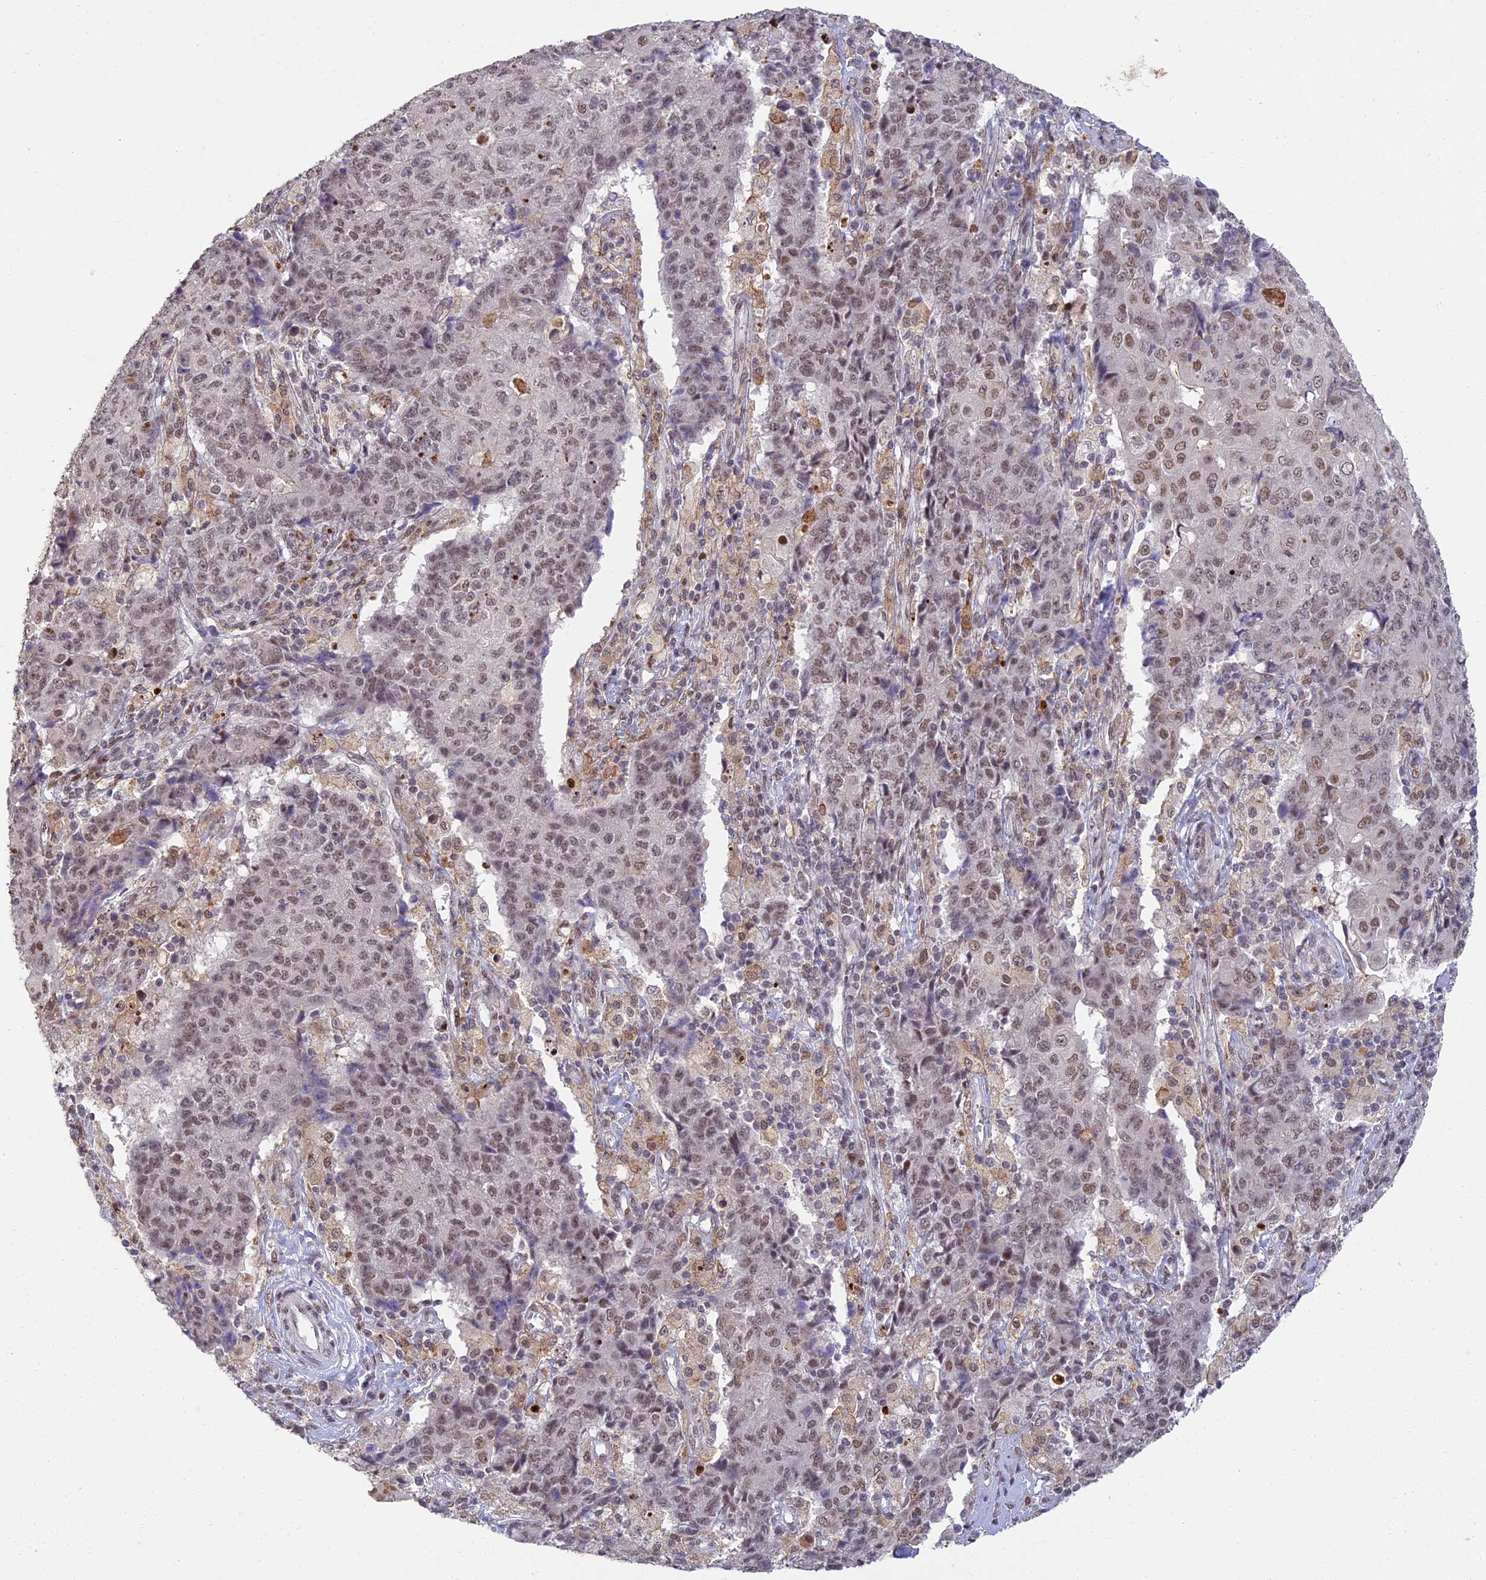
{"staining": {"intensity": "moderate", "quantity": ">75%", "location": "nuclear"}, "tissue": "ovarian cancer", "cell_type": "Tumor cells", "image_type": "cancer", "snomed": [{"axis": "morphology", "description": "Carcinoma, endometroid"}, {"axis": "topography", "description": "Ovary"}], "caption": "About >75% of tumor cells in human ovarian endometroid carcinoma exhibit moderate nuclear protein staining as visualized by brown immunohistochemical staining.", "gene": "ABHD17A", "patient": {"sex": "female", "age": 42}}